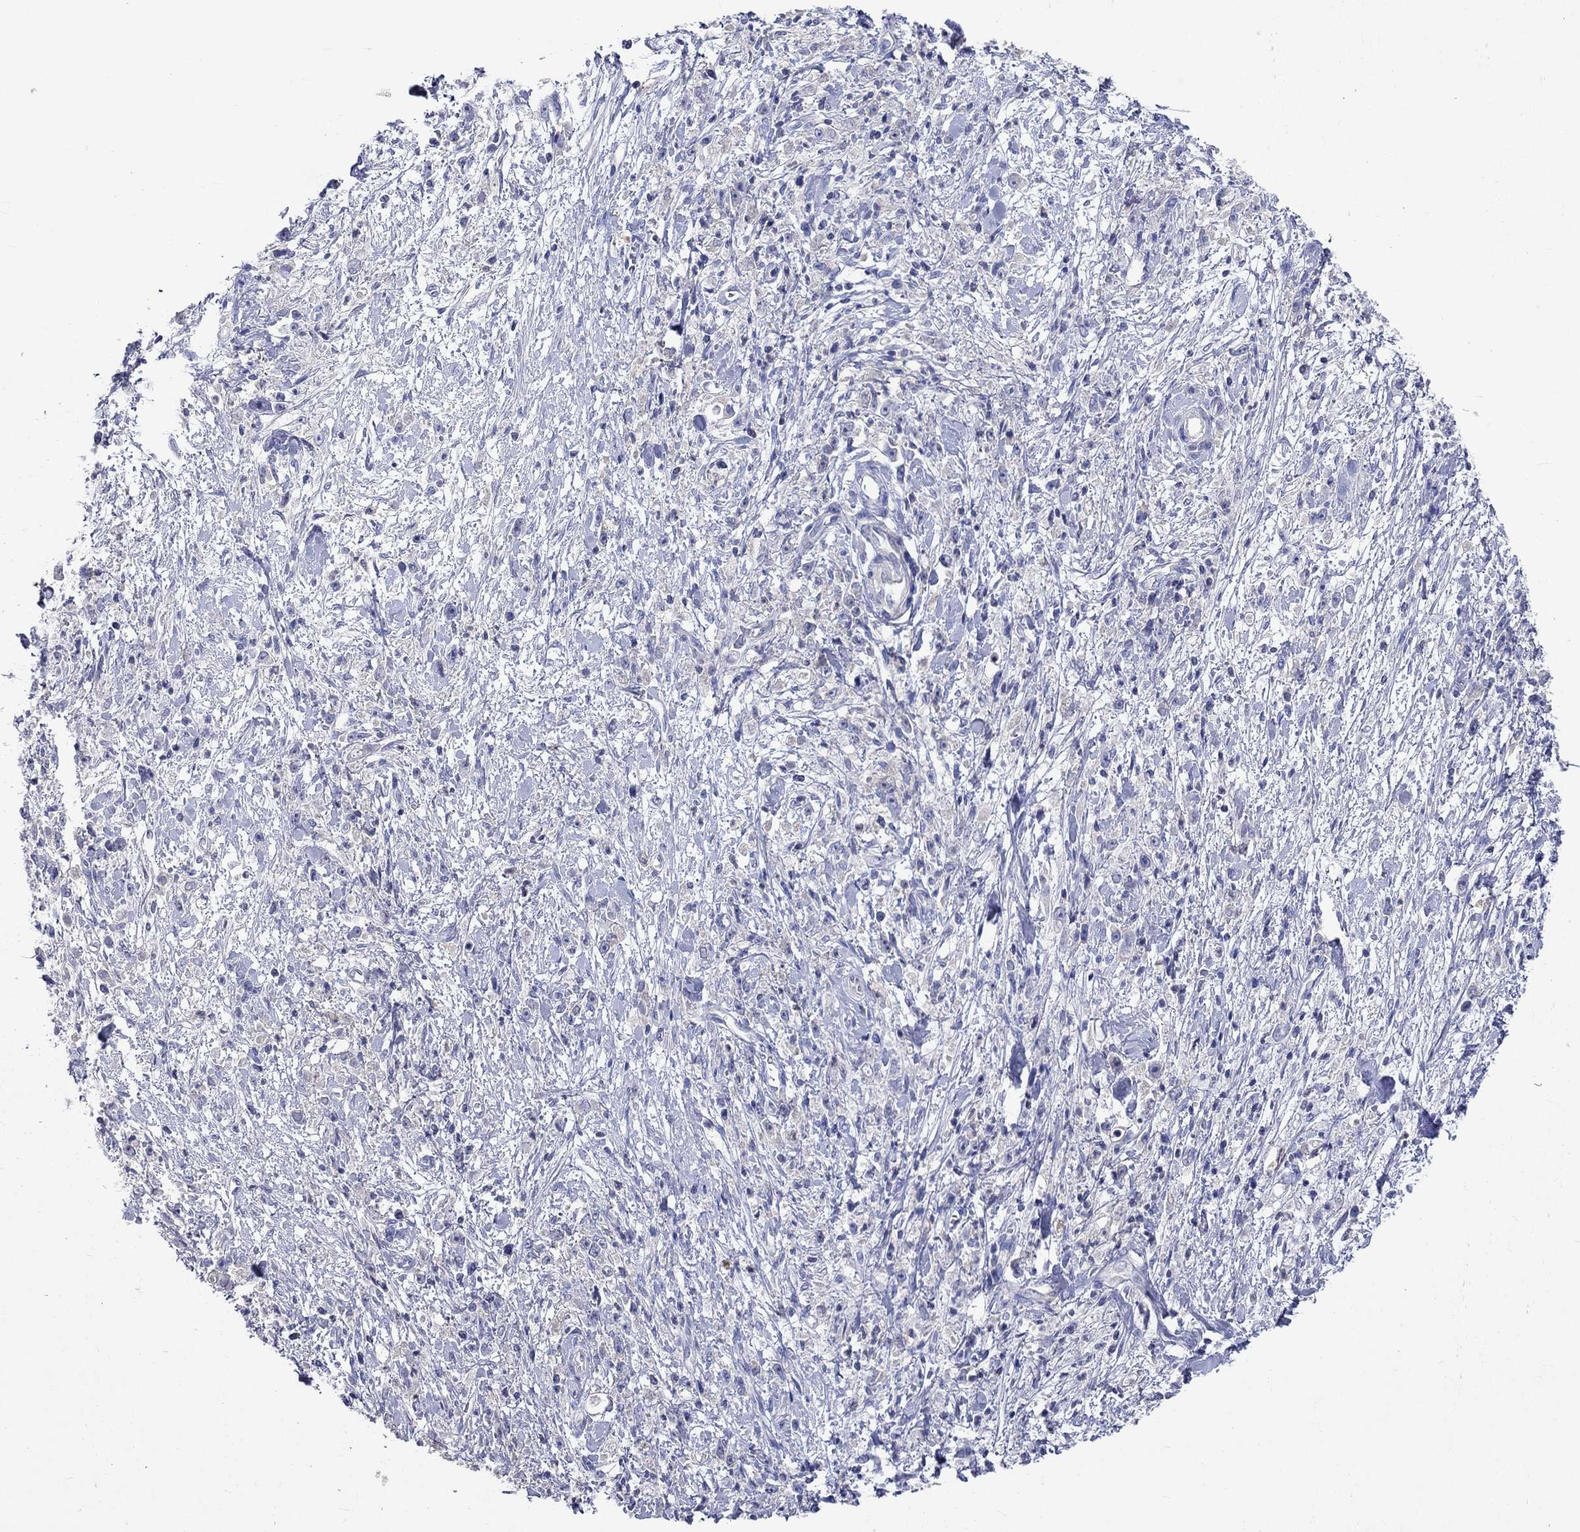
{"staining": {"intensity": "negative", "quantity": "none", "location": "none"}, "tissue": "stomach cancer", "cell_type": "Tumor cells", "image_type": "cancer", "snomed": [{"axis": "morphology", "description": "Adenocarcinoma, NOS"}, {"axis": "topography", "description": "Stomach"}], "caption": "This photomicrograph is of stomach cancer (adenocarcinoma) stained with immunohistochemistry (IHC) to label a protein in brown with the nuclei are counter-stained blue. There is no positivity in tumor cells.", "gene": "LRFN4", "patient": {"sex": "female", "age": 59}}